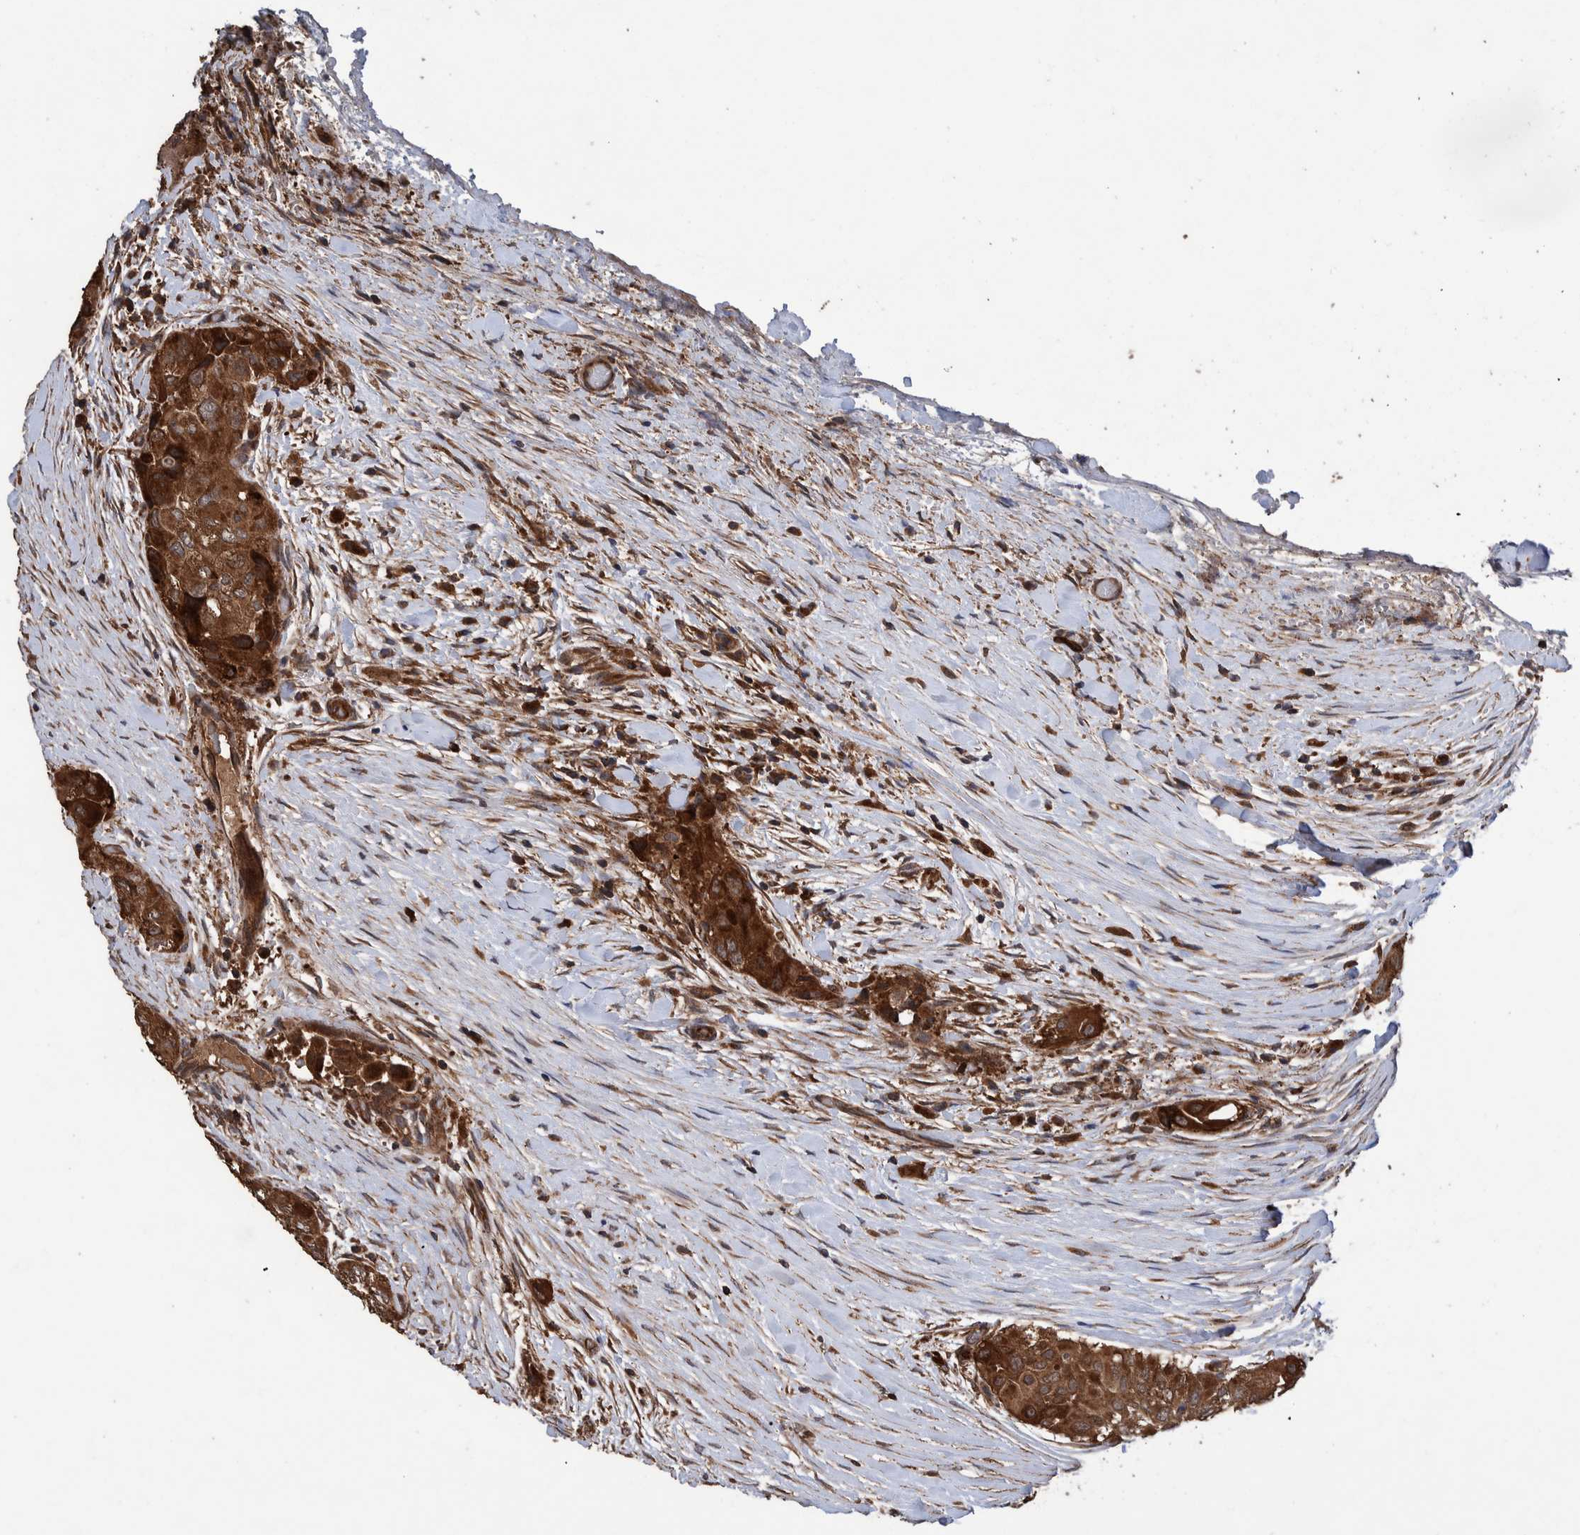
{"staining": {"intensity": "strong", "quantity": ">75%", "location": "cytoplasmic/membranous"}, "tissue": "thyroid cancer", "cell_type": "Tumor cells", "image_type": "cancer", "snomed": [{"axis": "morphology", "description": "Papillary adenocarcinoma, NOS"}, {"axis": "topography", "description": "Thyroid gland"}], "caption": "IHC photomicrograph of thyroid papillary adenocarcinoma stained for a protein (brown), which shows high levels of strong cytoplasmic/membranous staining in approximately >75% of tumor cells.", "gene": "TRIM16", "patient": {"sex": "female", "age": 59}}